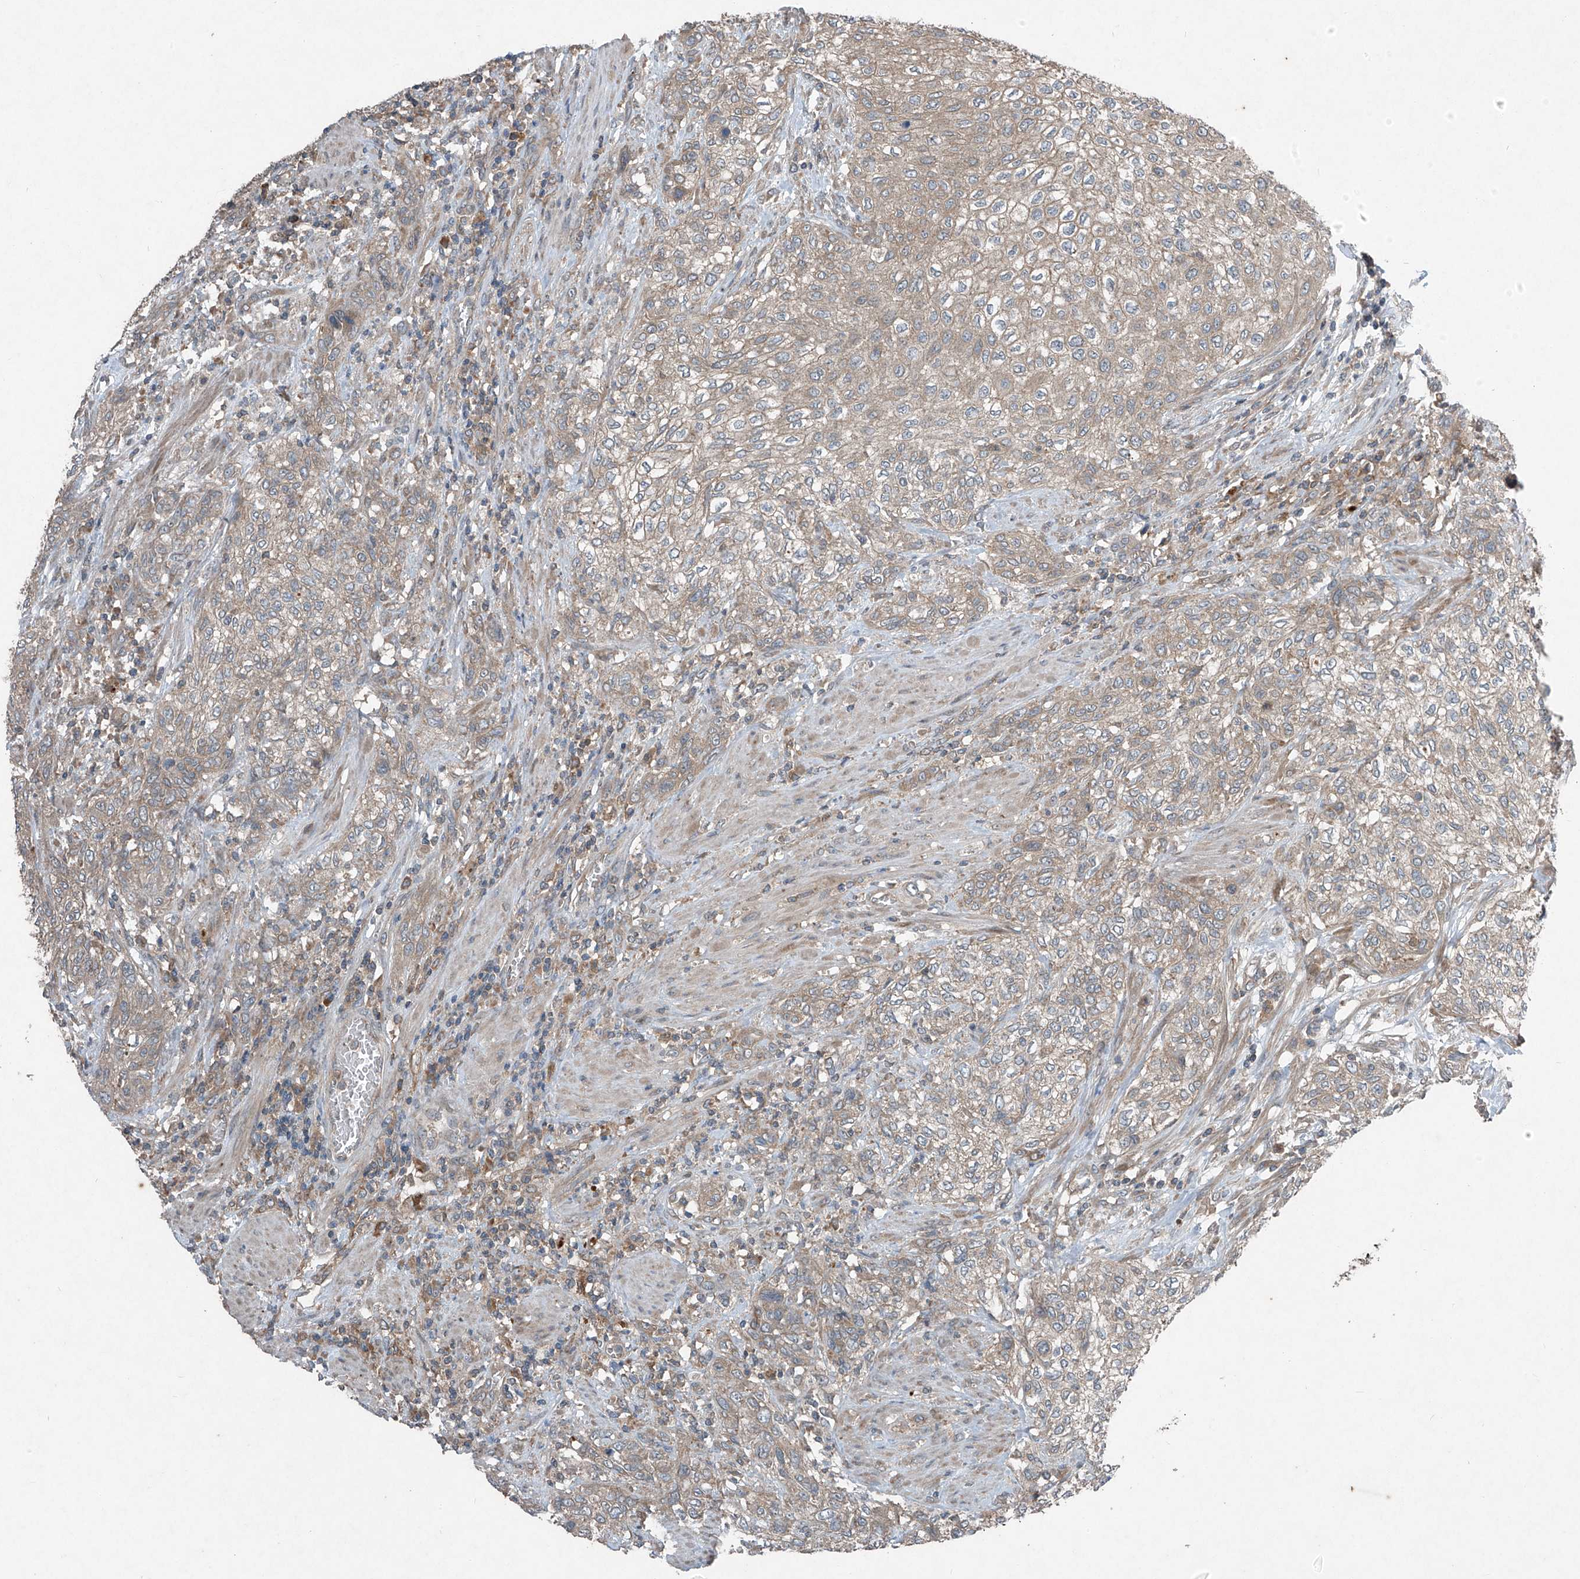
{"staining": {"intensity": "weak", "quantity": "25%-75%", "location": "cytoplasmic/membranous"}, "tissue": "urothelial cancer", "cell_type": "Tumor cells", "image_type": "cancer", "snomed": [{"axis": "morphology", "description": "Urothelial carcinoma, High grade"}, {"axis": "topography", "description": "Urinary bladder"}], "caption": "Weak cytoplasmic/membranous expression for a protein is present in about 25%-75% of tumor cells of urothelial cancer using IHC.", "gene": "FOXRED2", "patient": {"sex": "male", "age": 35}}